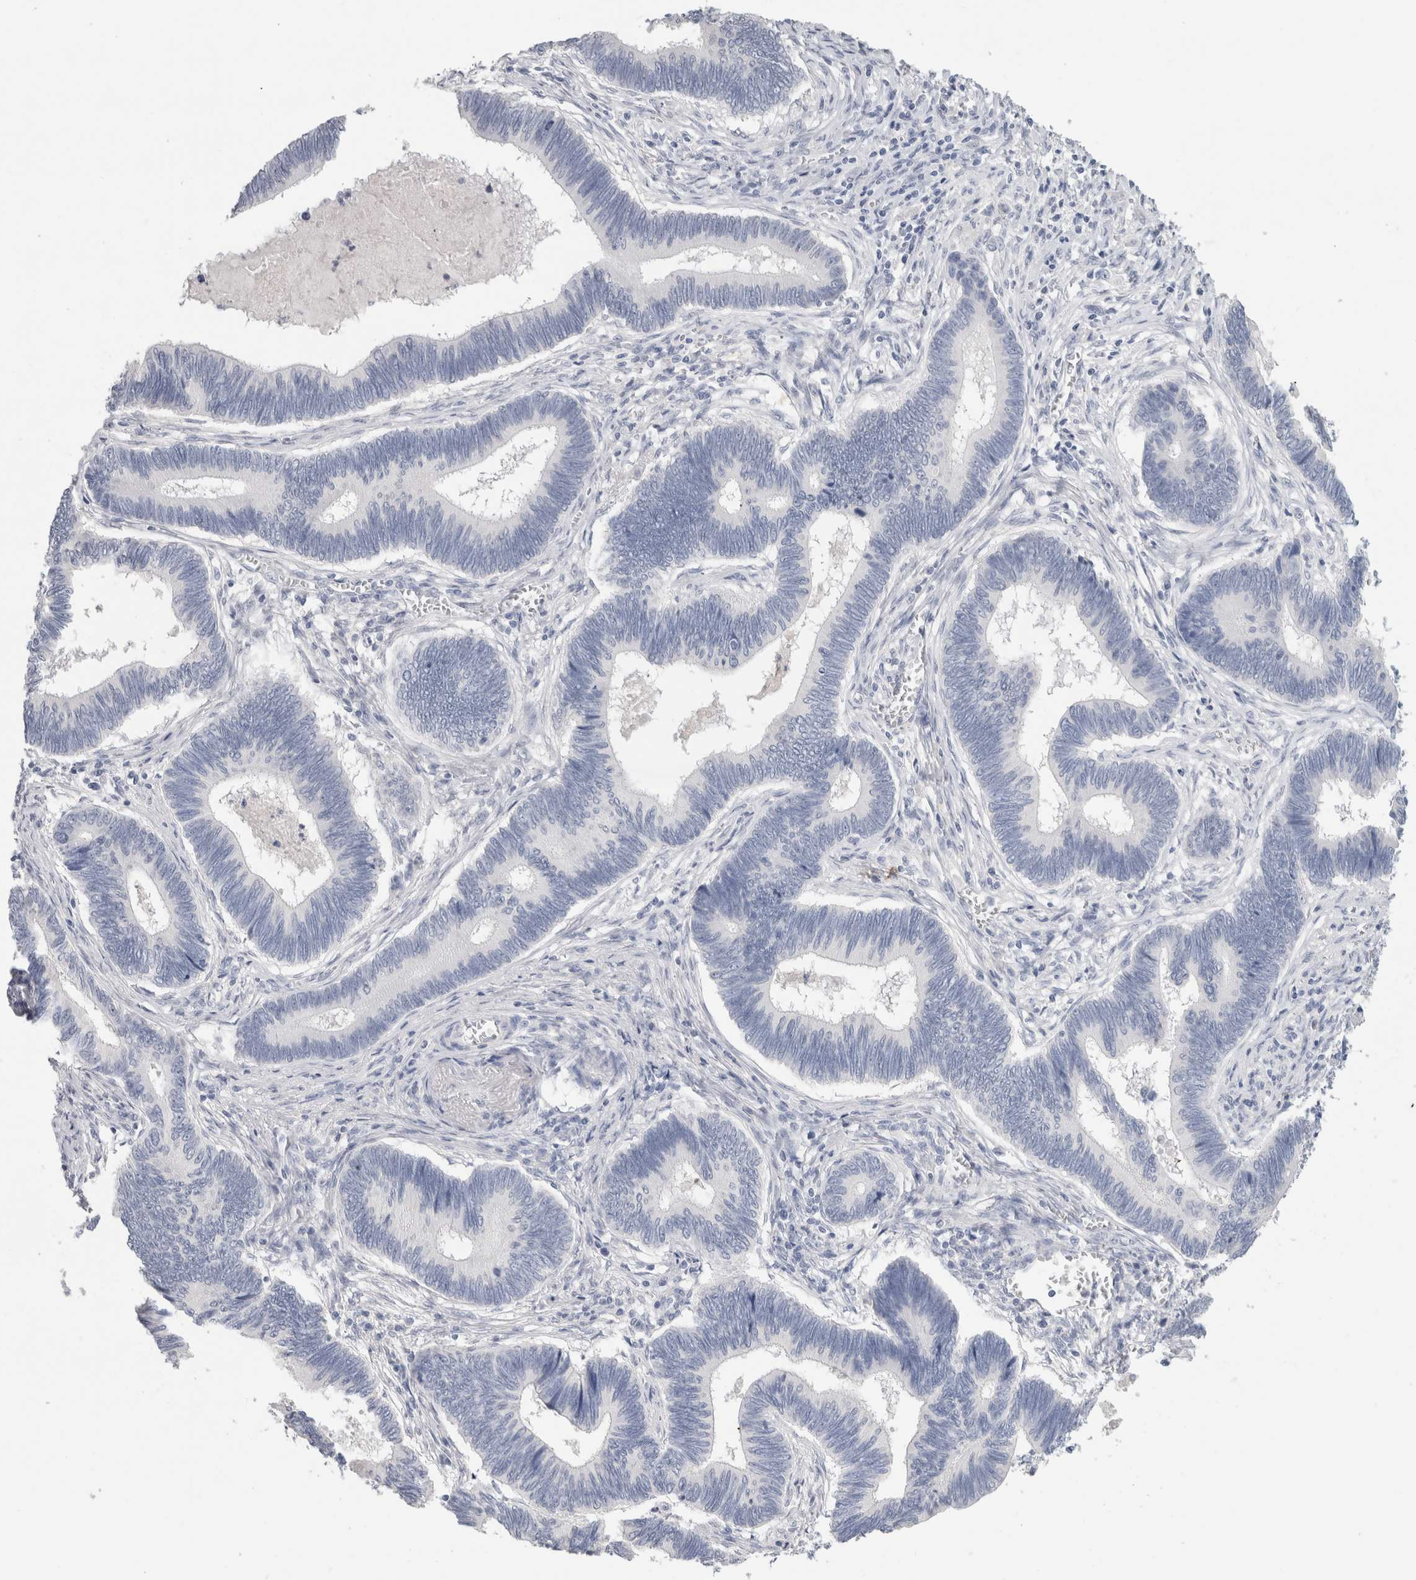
{"staining": {"intensity": "negative", "quantity": "none", "location": "none"}, "tissue": "pancreatic cancer", "cell_type": "Tumor cells", "image_type": "cancer", "snomed": [{"axis": "morphology", "description": "Adenocarcinoma, NOS"}, {"axis": "topography", "description": "Pancreas"}], "caption": "A histopathology image of pancreatic cancer (adenocarcinoma) stained for a protein reveals no brown staining in tumor cells. (DAB immunohistochemistry (IHC) visualized using brightfield microscopy, high magnification).", "gene": "SLC6A1", "patient": {"sex": "female", "age": 70}}